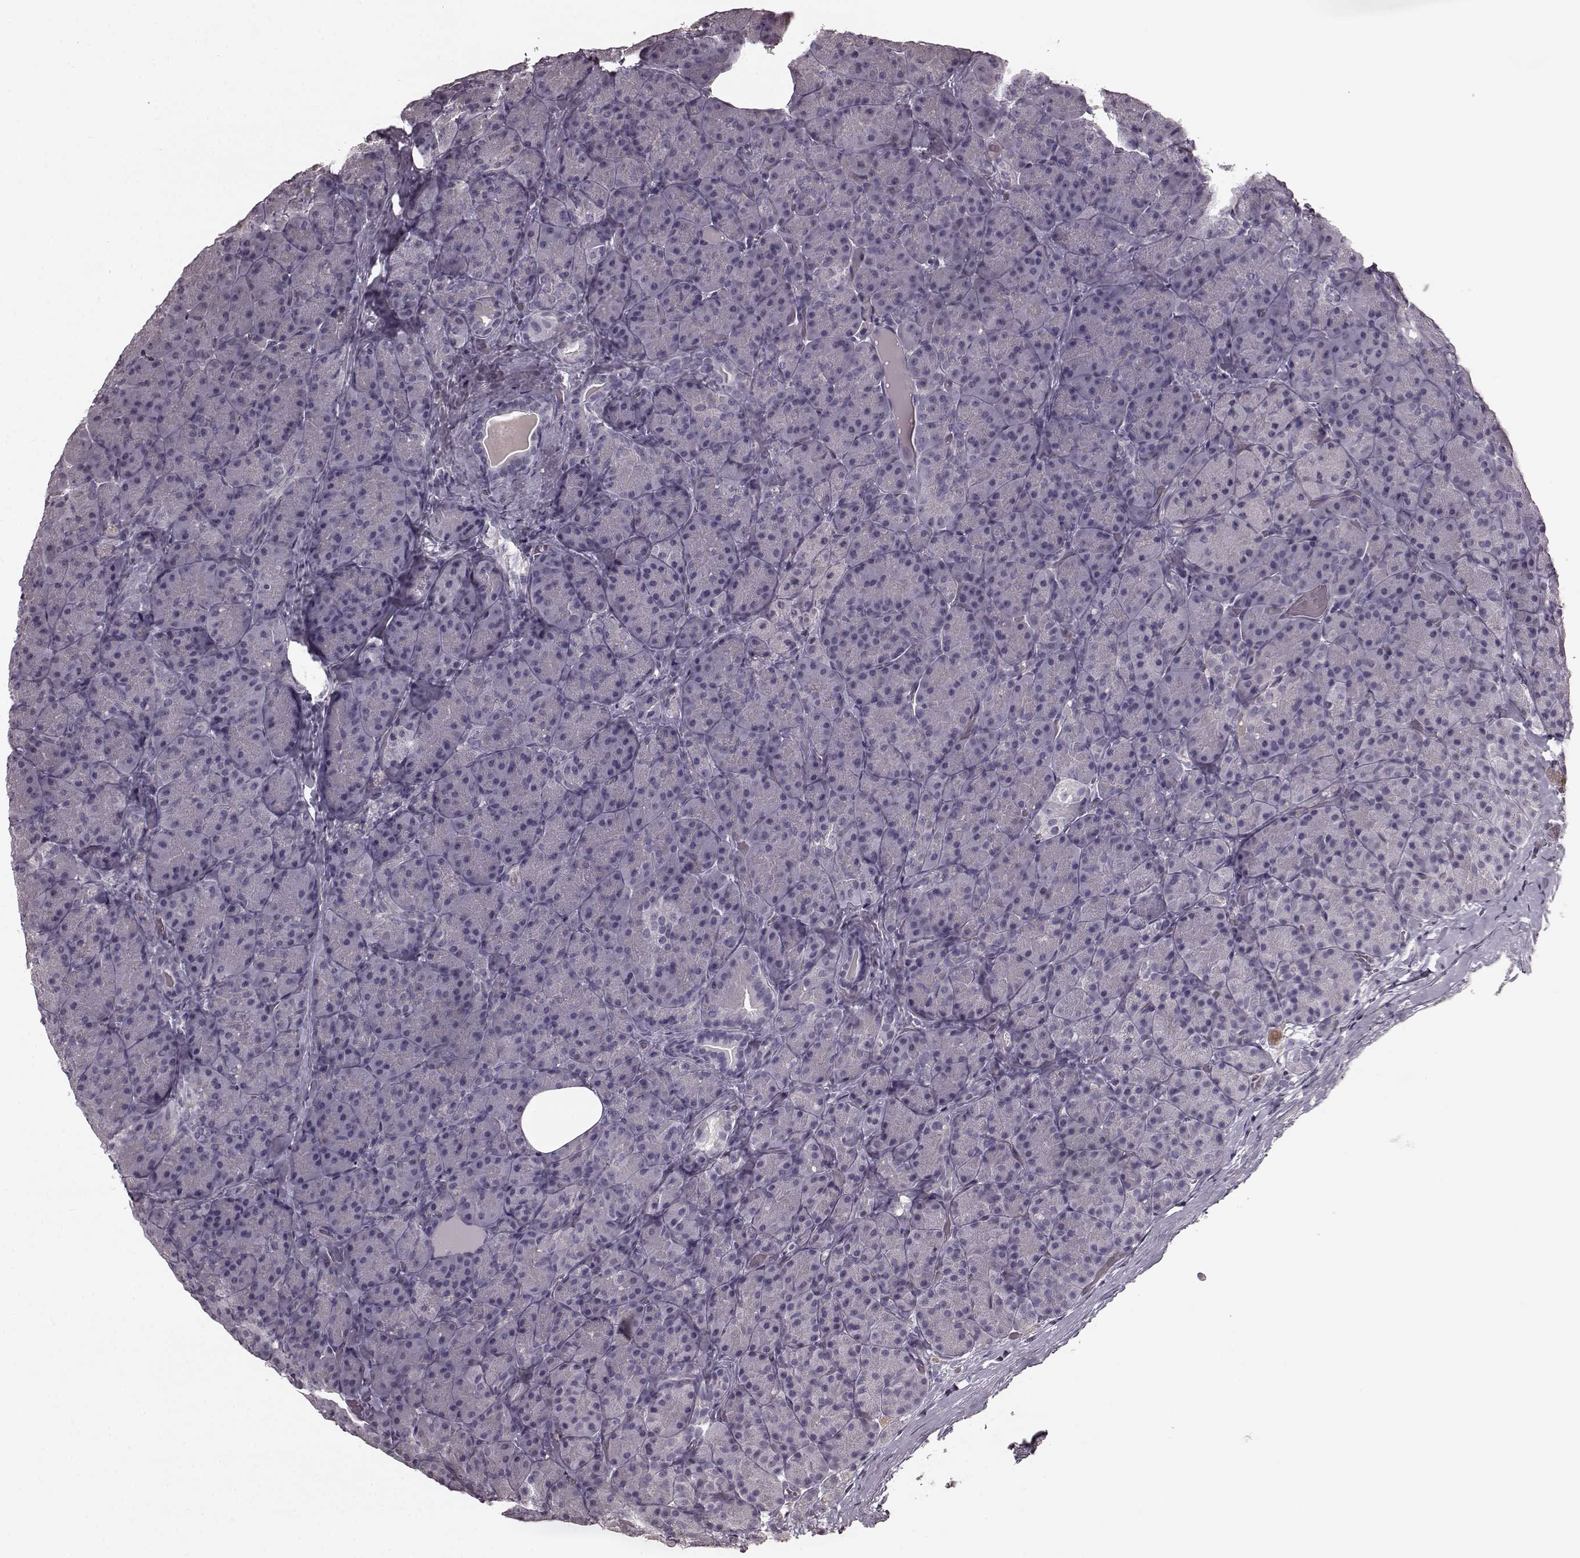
{"staining": {"intensity": "negative", "quantity": "none", "location": "none"}, "tissue": "pancreas", "cell_type": "Exocrine glandular cells", "image_type": "normal", "snomed": [{"axis": "morphology", "description": "Normal tissue, NOS"}, {"axis": "topography", "description": "Pancreas"}], "caption": "Exocrine glandular cells show no significant expression in normal pancreas.", "gene": "CD28", "patient": {"sex": "male", "age": 57}}